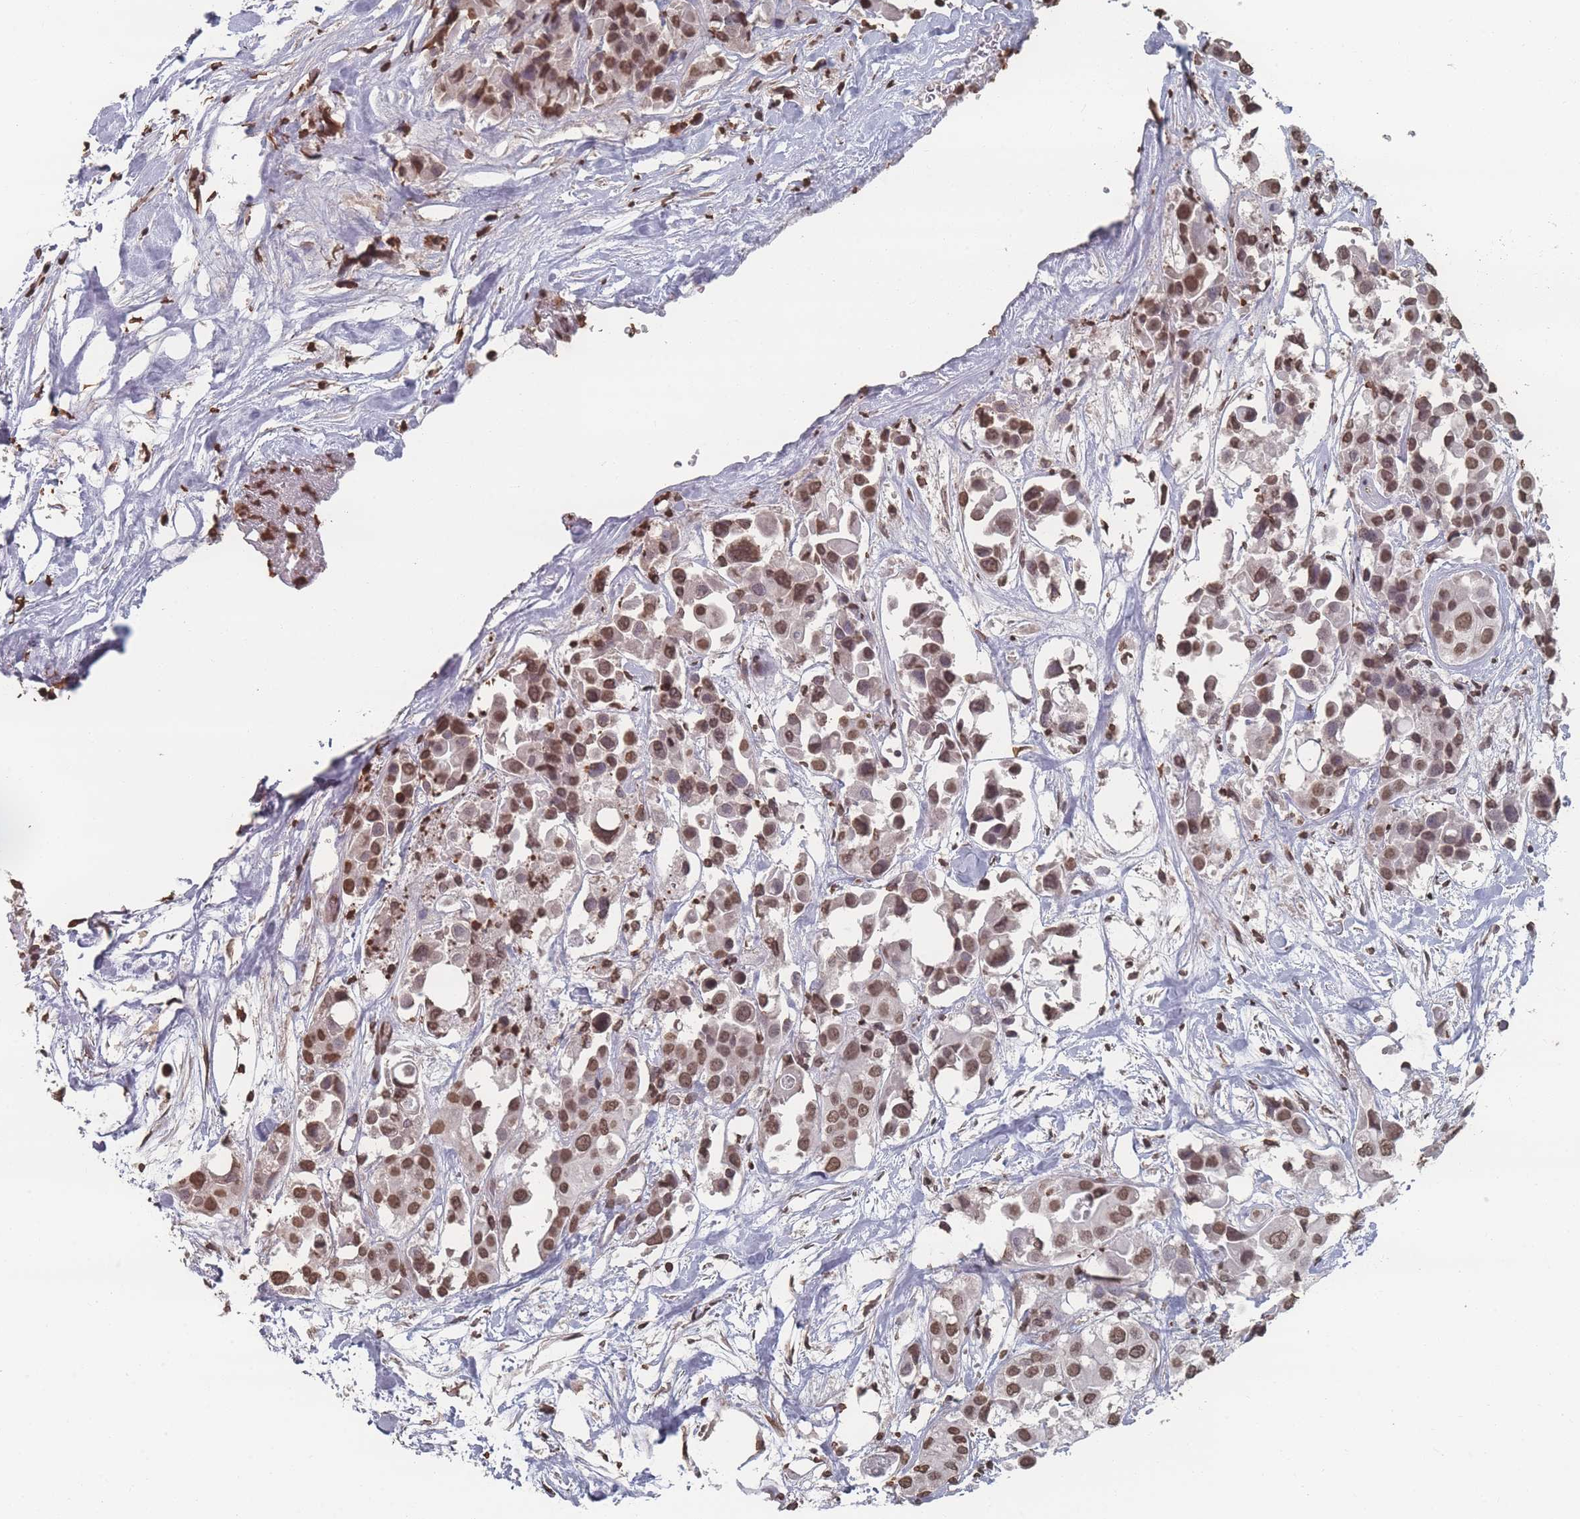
{"staining": {"intensity": "moderate", "quantity": ">75%", "location": "nuclear"}, "tissue": "urothelial cancer", "cell_type": "Tumor cells", "image_type": "cancer", "snomed": [{"axis": "morphology", "description": "Urothelial carcinoma, High grade"}, {"axis": "topography", "description": "Urinary bladder"}], "caption": "Urothelial cancer stained with a protein marker exhibits moderate staining in tumor cells.", "gene": "PLEKHG5", "patient": {"sex": "male", "age": 64}}